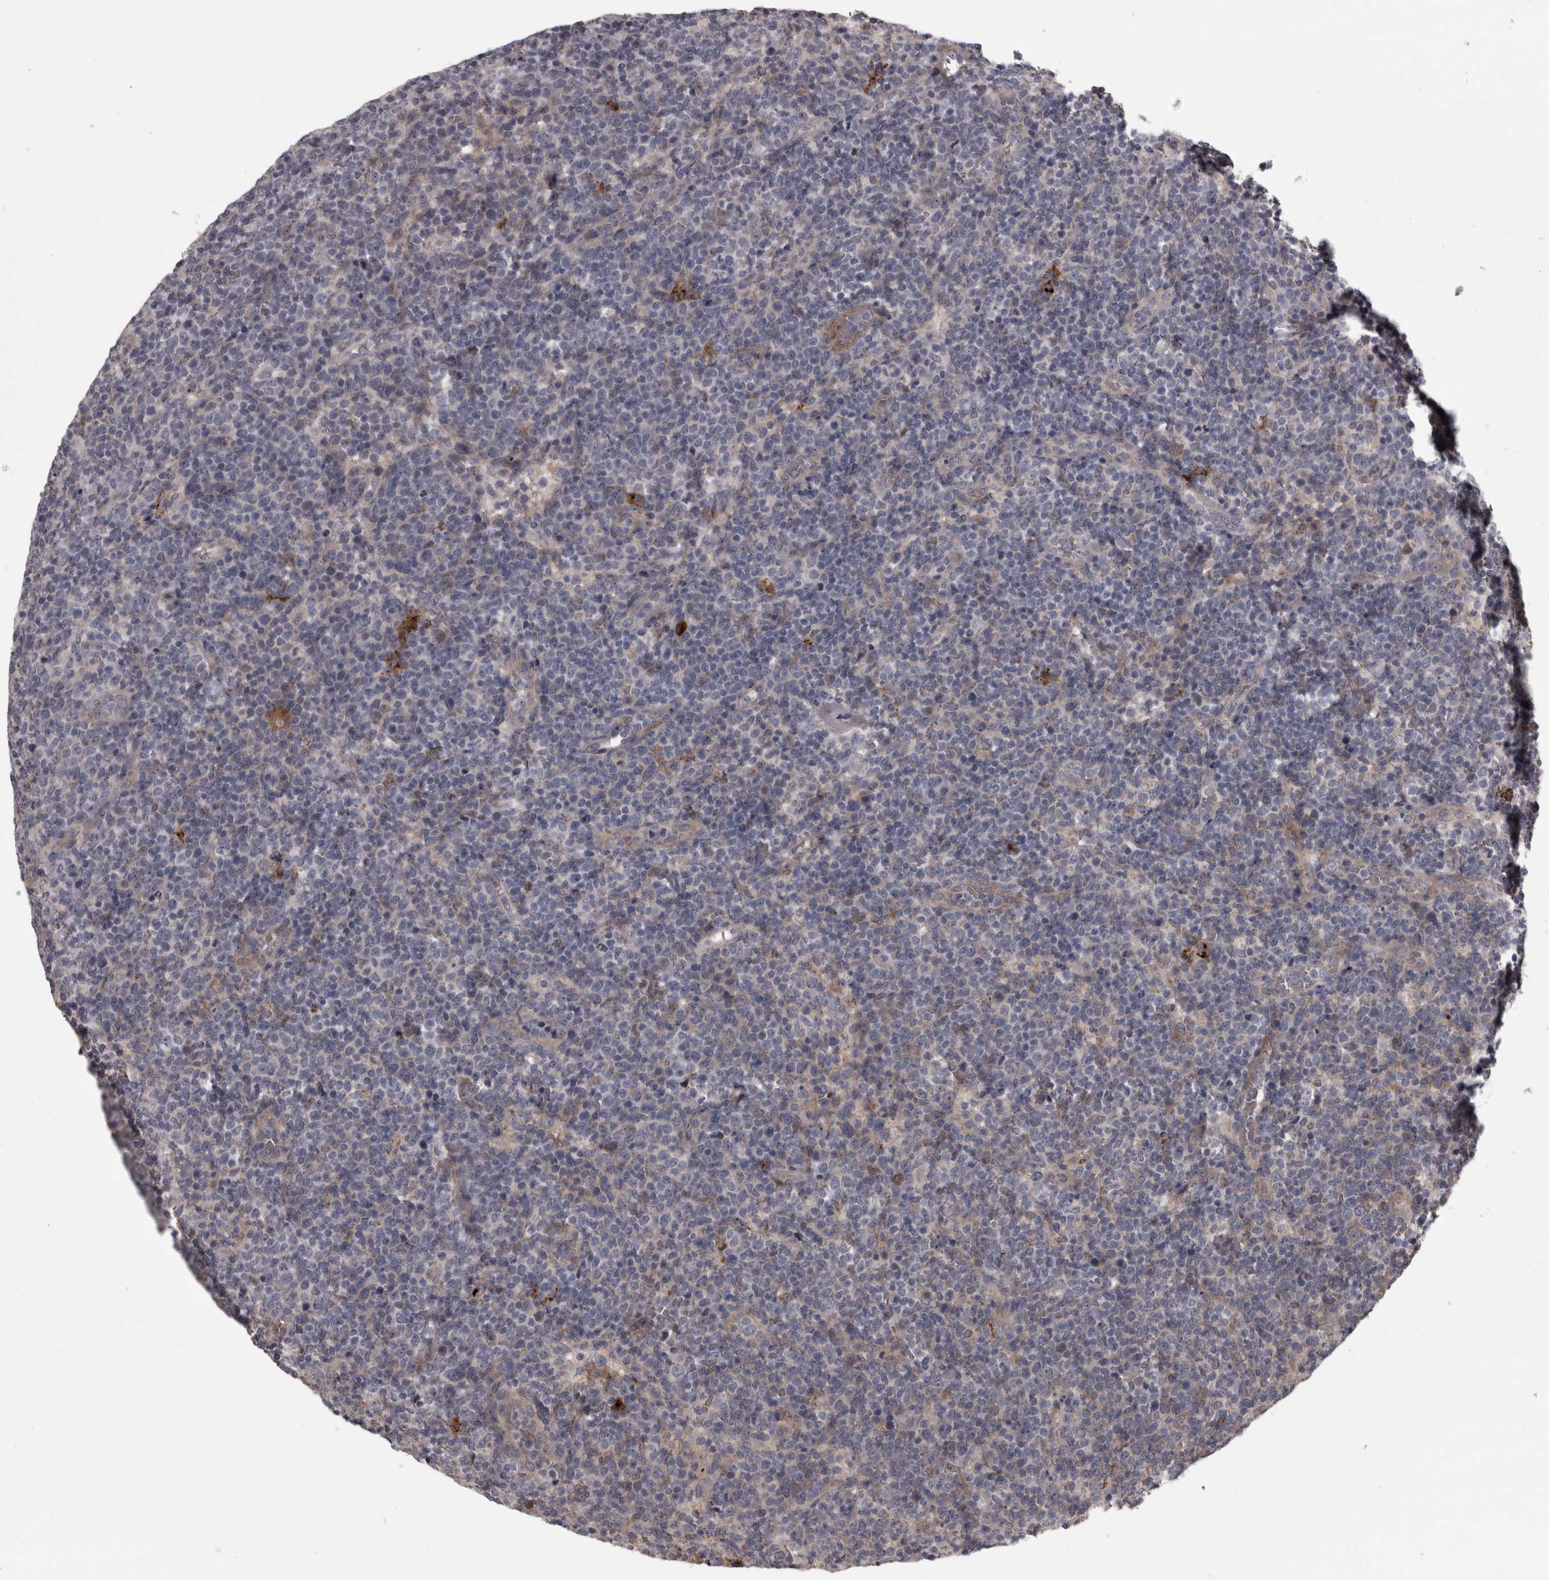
{"staining": {"intensity": "negative", "quantity": "none", "location": "none"}, "tissue": "lymphoma", "cell_type": "Tumor cells", "image_type": "cancer", "snomed": [{"axis": "morphology", "description": "Malignant lymphoma, non-Hodgkin's type, High grade"}, {"axis": "topography", "description": "Lymph node"}], "caption": "Photomicrograph shows no significant protein positivity in tumor cells of lymphoma.", "gene": "PCDH17", "patient": {"sex": "male", "age": 61}}